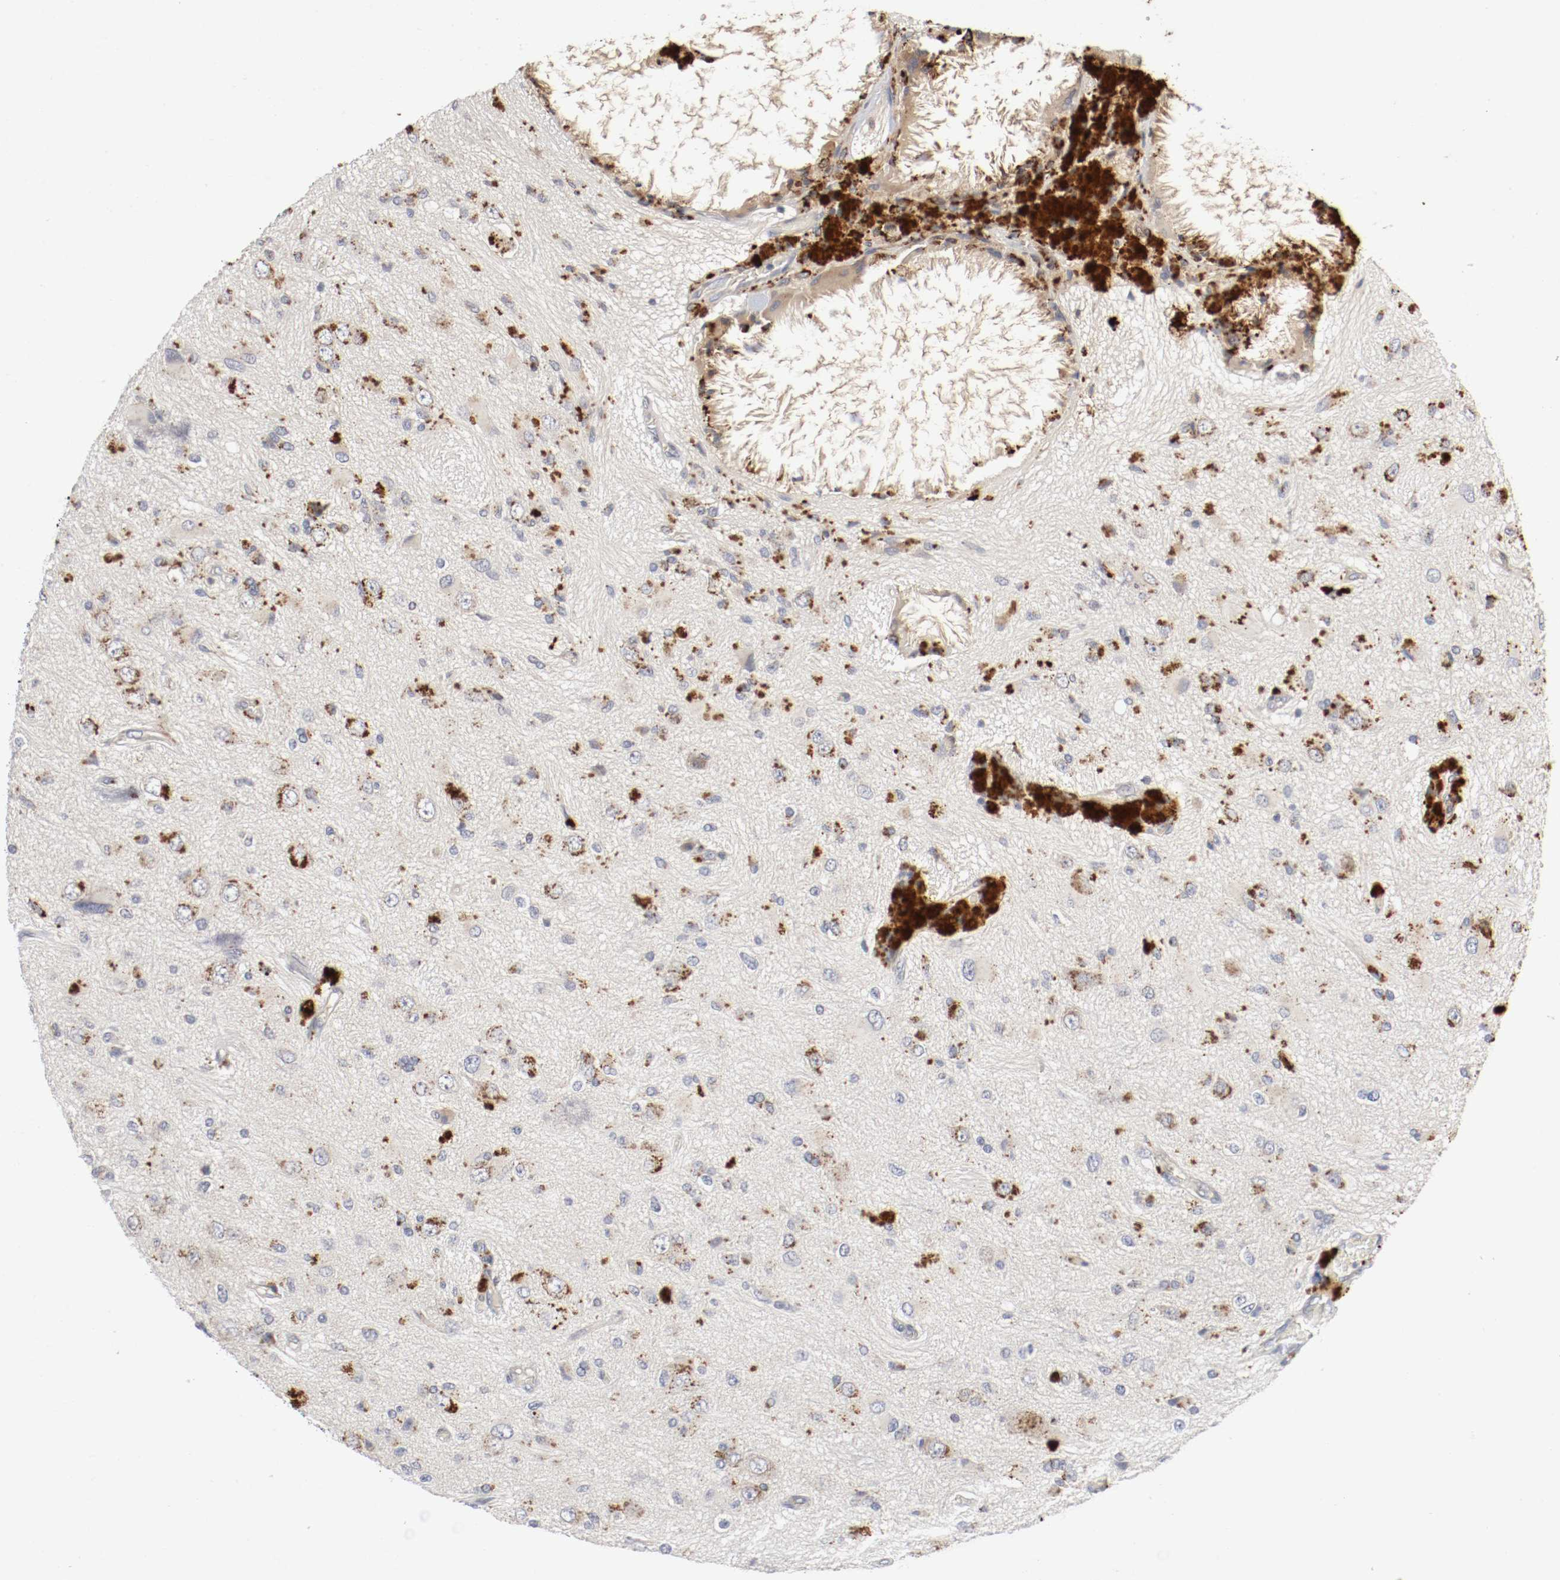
{"staining": {"intensity": "moderate", "quantity": ">75%", "location": "cytoplasmic/membranous"}, "tissue": "glioma", "cell_type": "Tumor cells", "image_type": "cancer", "snomed": [{"axis": "morphology", "description": "Glioma, malignant, High grade"}, {"axis": "topography", "description": "Brain"}], "caption": "Malignant high-grade glioma tissue reveals moderate cytoplasmic/membranous positivity in about >75% of tumor cells", "gene": "REN", "patient": {"sex": "male", "age": 47}}